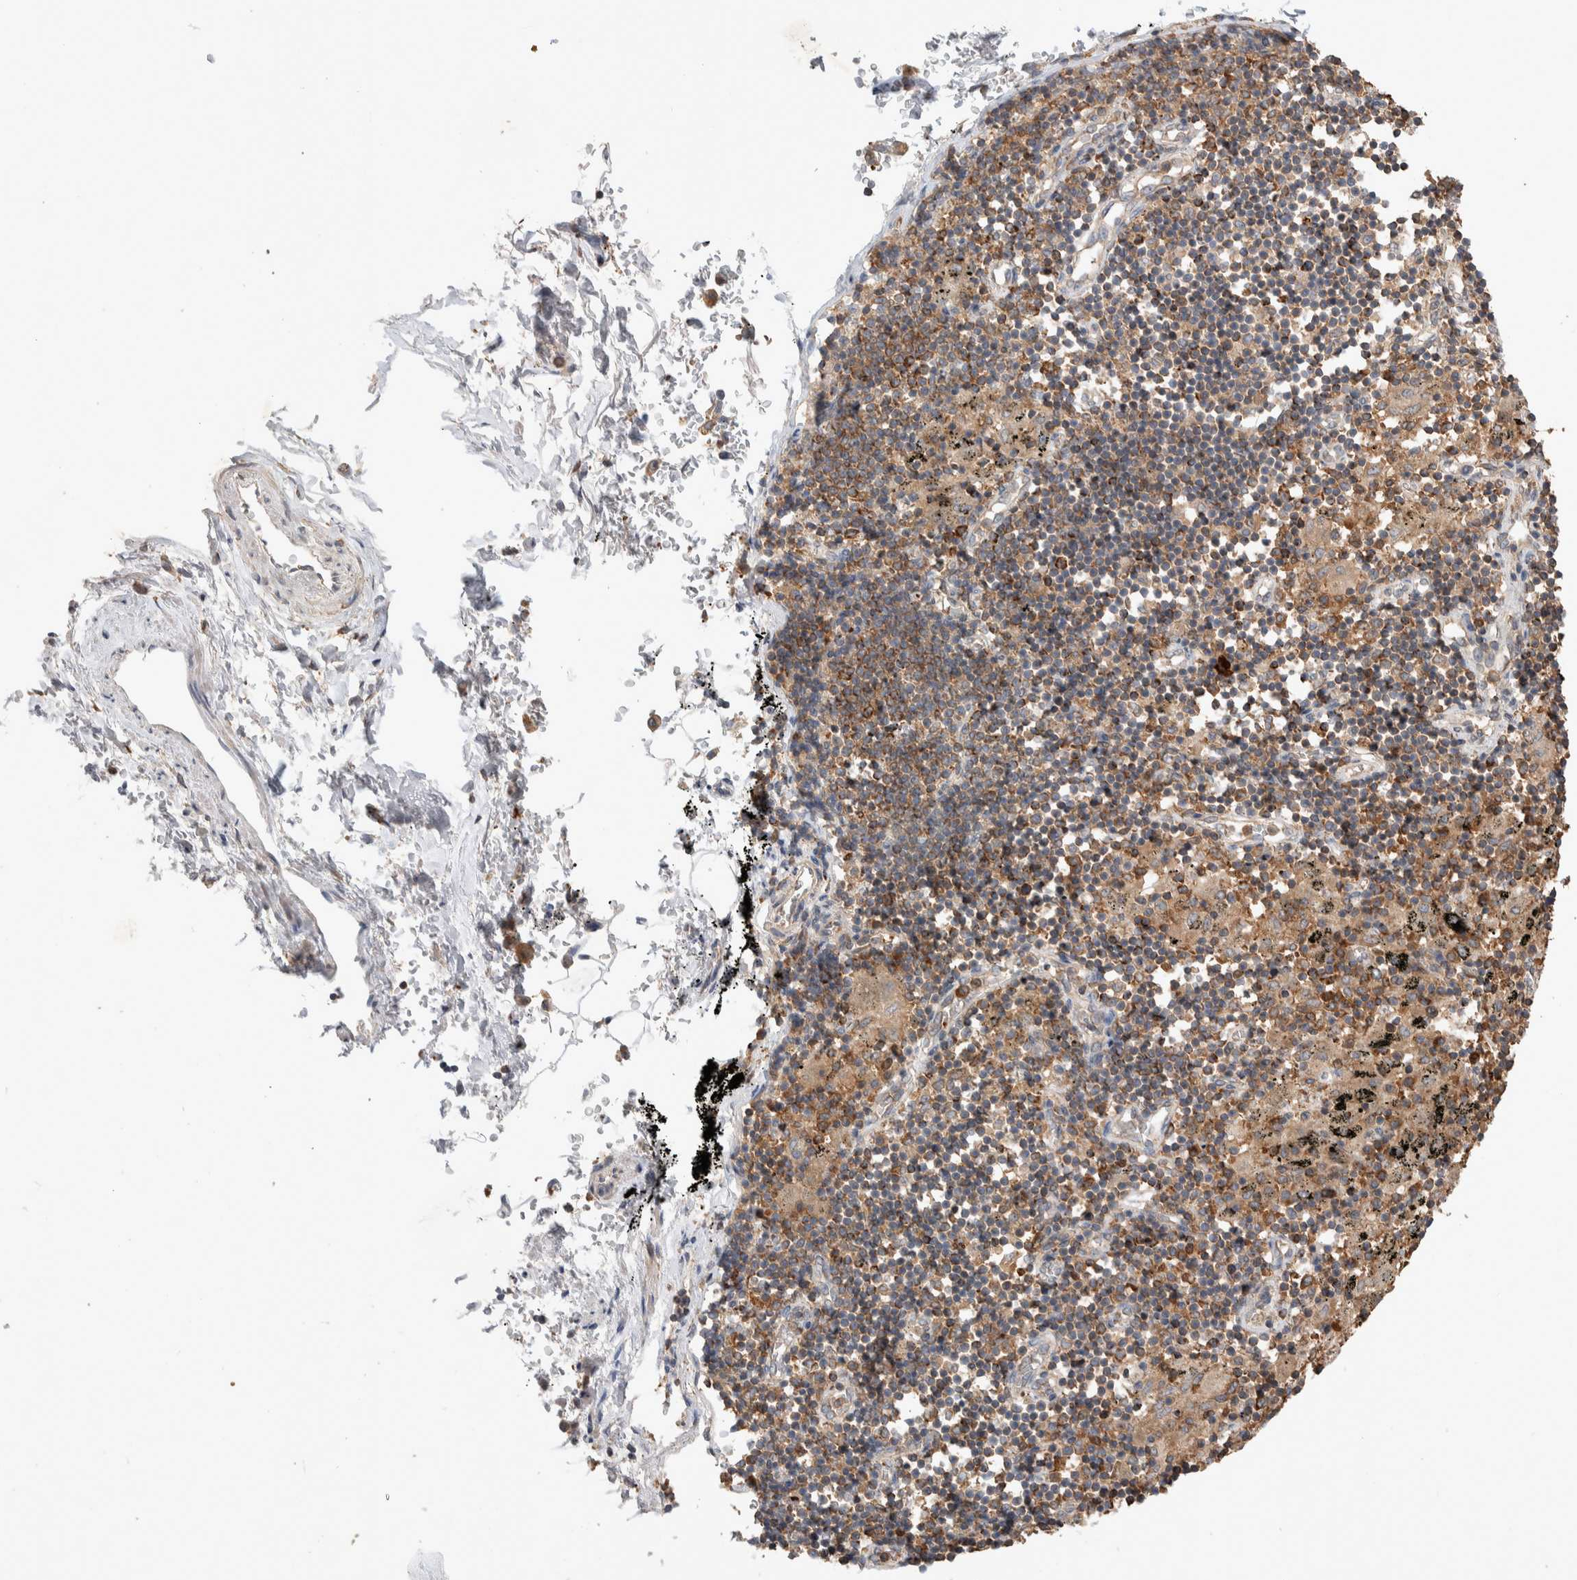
{"staining": {"intensity": "negative", "quantity": "none", "location": "none"}, "tissue": "soft tissue", "cell_type": "Fibroblasts", "image_type": "normal", "snomed": [{"axis": "morphology", "description": "Normal tissue, NOS"}, {"axis": "topography", "description": "Cartilage tissue"}, {"axis": "topography", "description": "Lung"}], "caption": "Human soft tissue stained for a protein using IHC reveals no staining in fibroblasts.", "gene": "DEPTOR", "patient": {"sex": "female", "age": 77}}